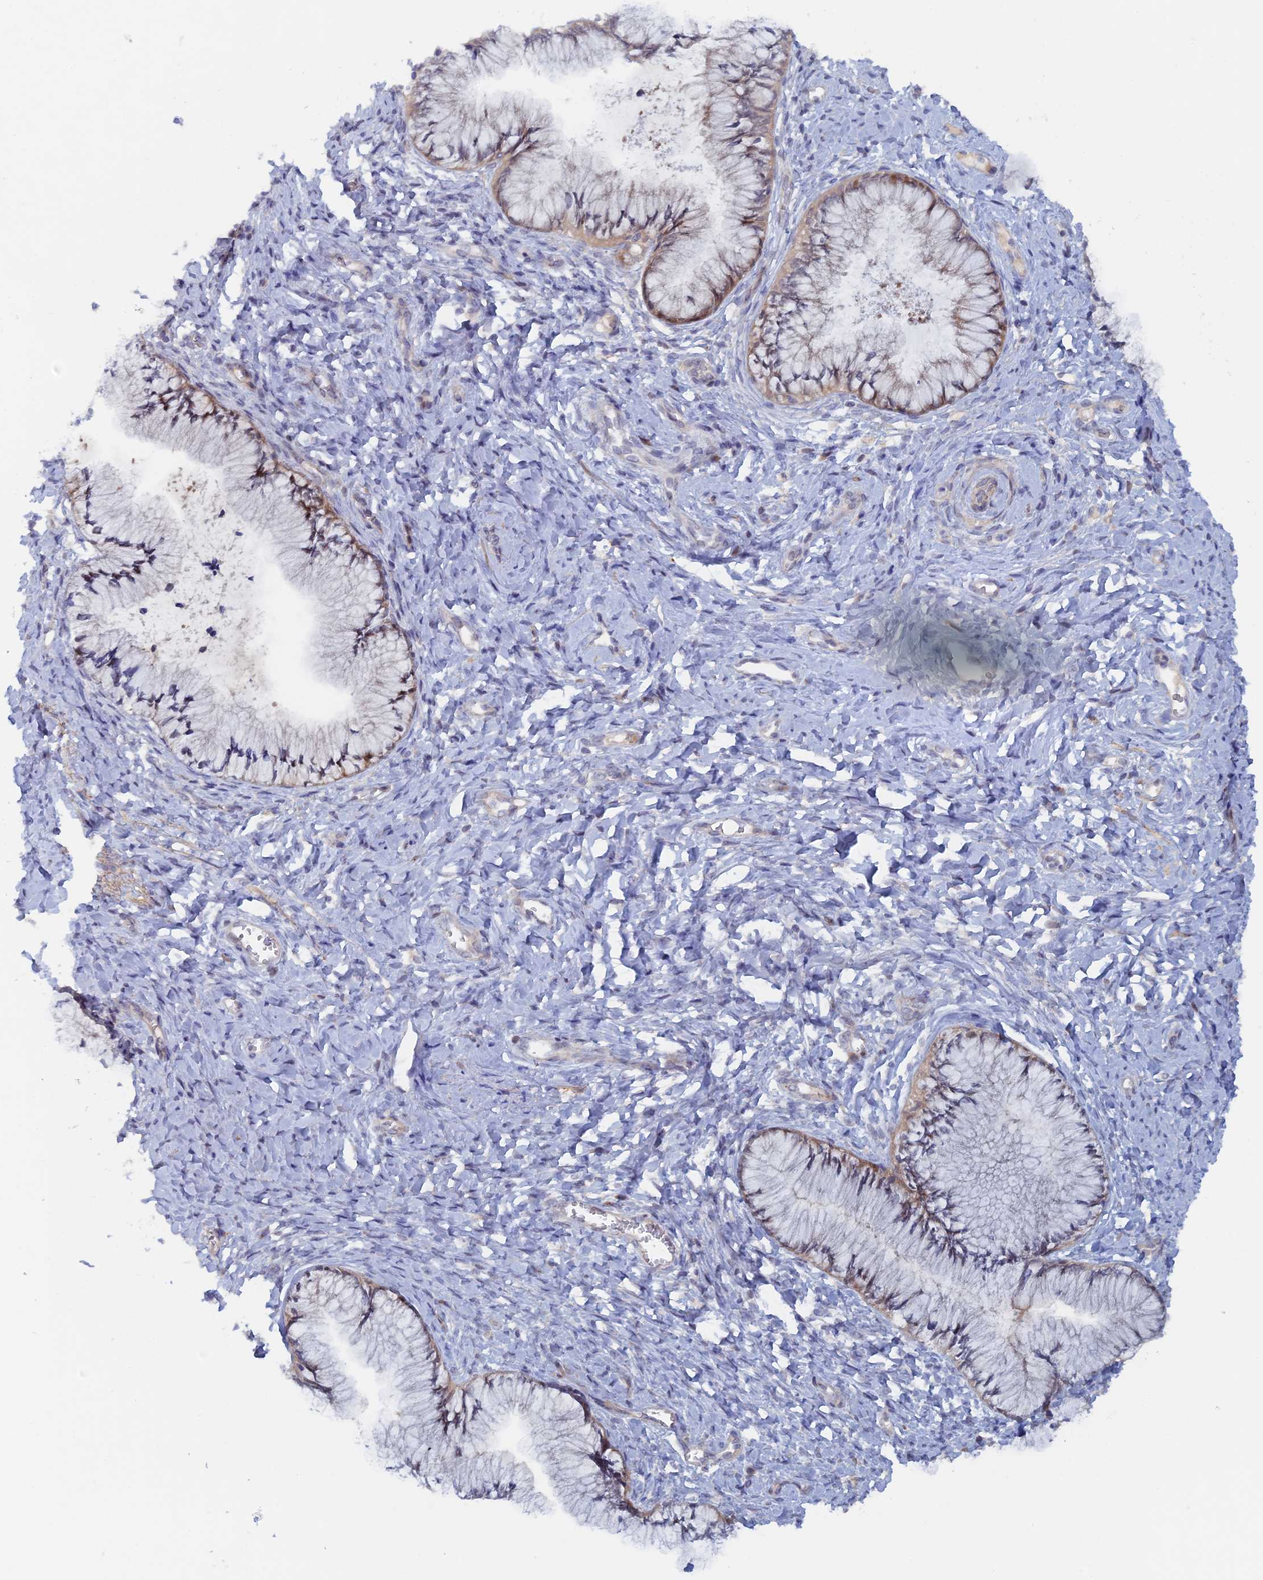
{"staining": {"intensity": "weak", "quantity": "<25%", "location": "cytoplasmic/membranous"}, "tissue": "cervix", "cell_type": "Glandular cells", "image_type": "normal", "snomed": [{"axis": "morphology", "description": "Normal tissue, NOS"}, {"axis": "topography", "description": "Cervix"}], "caption": "Protein analysis of normal cervix reveals no significant staining in glandular cells. The staining is performed using DAB brown chromogen with nuclei counter-stained in using hematoxylin.", "gene": "ELOVL6", "patient": {"sex": "female", "age": 42}}